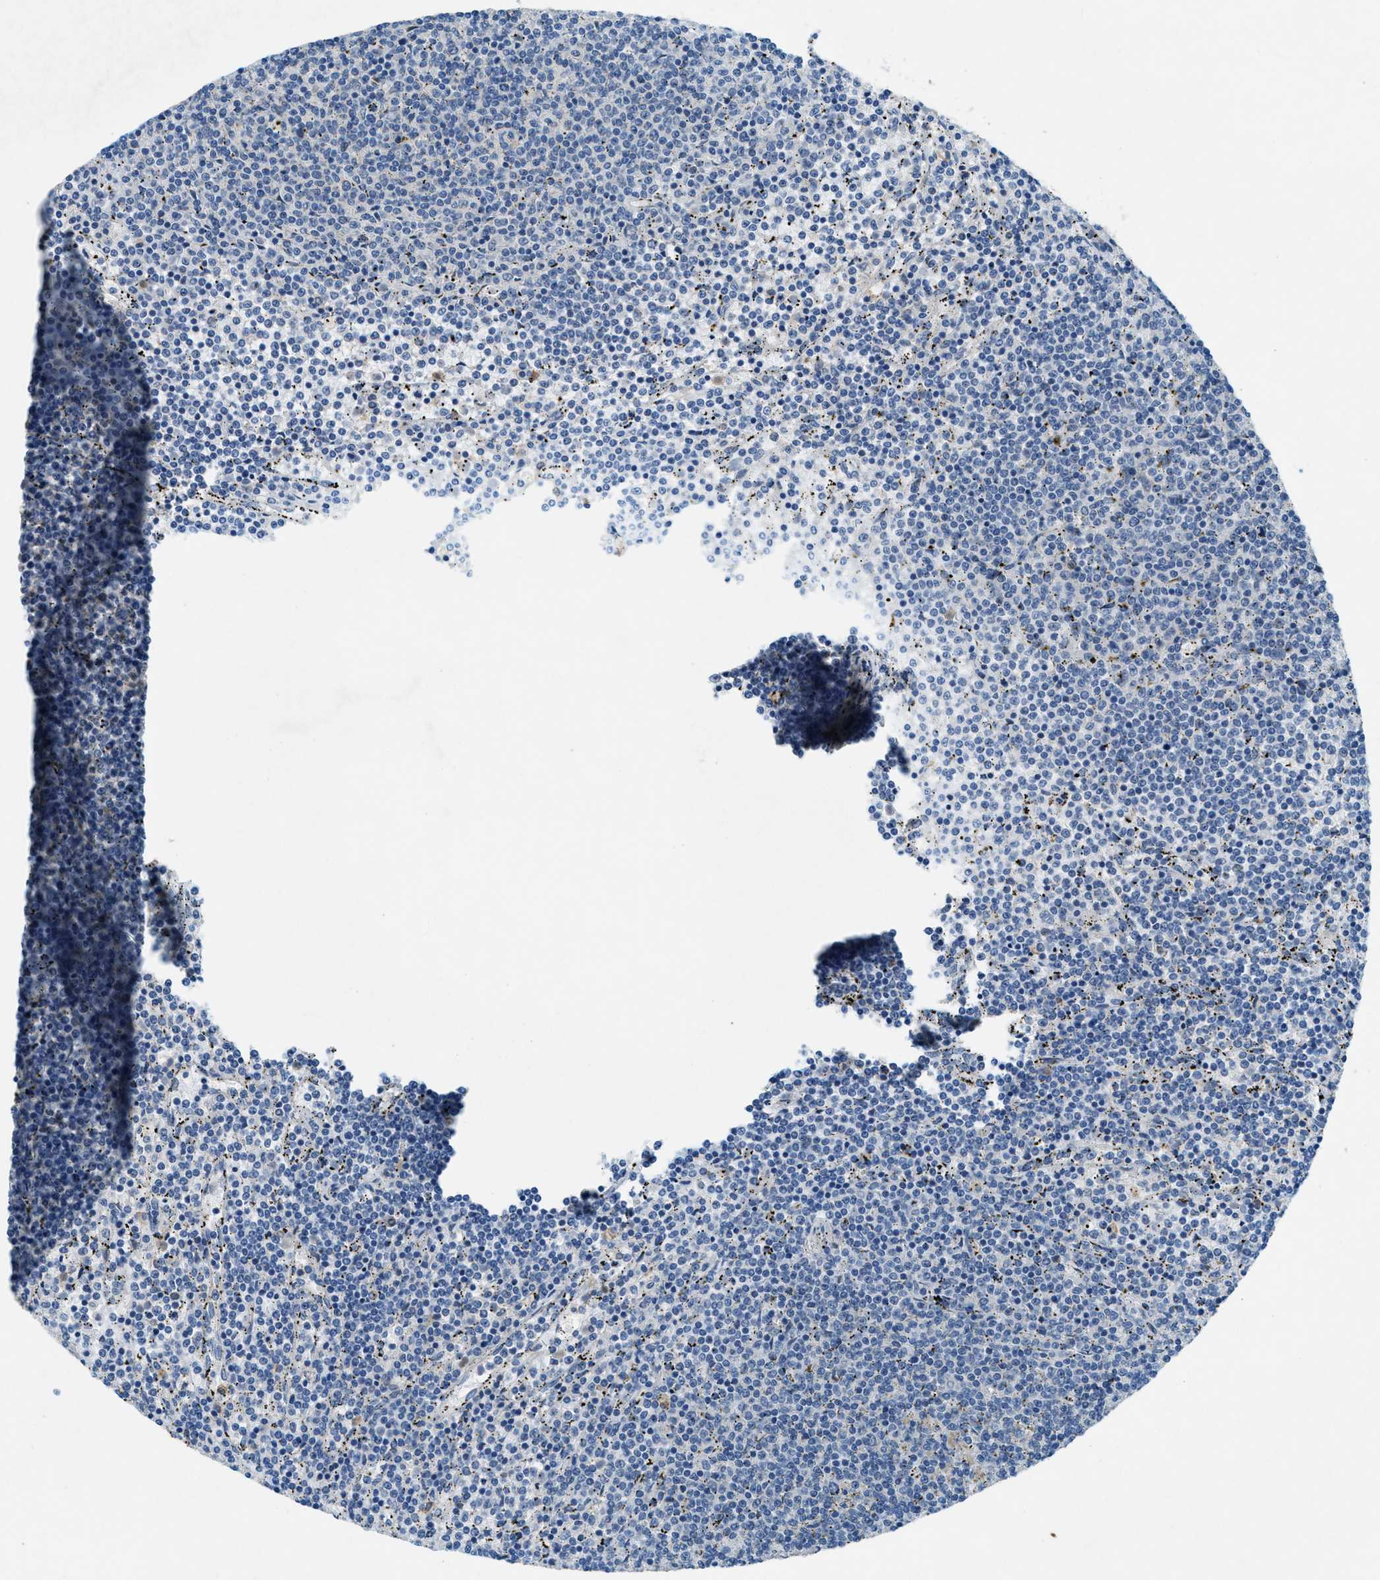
{"staining": {"intensity": "negative", "quantity": "none", "location": "none"}, "tissue": "lymphoma", "cell_type": "Tumor cells", "image_type": "cancer", "snomed": [{"axis": "morphology", "description": "Malignant lymphoma, non-Hodgkin's type, Low grade"}, {"axis": "topography", "description": "Spleen"}], "caption": "A micrograph of human lymphoma is negative for staining in tumor cells.", "gene": "SNX14", "patient": {"sex": "female", "age": 50}}